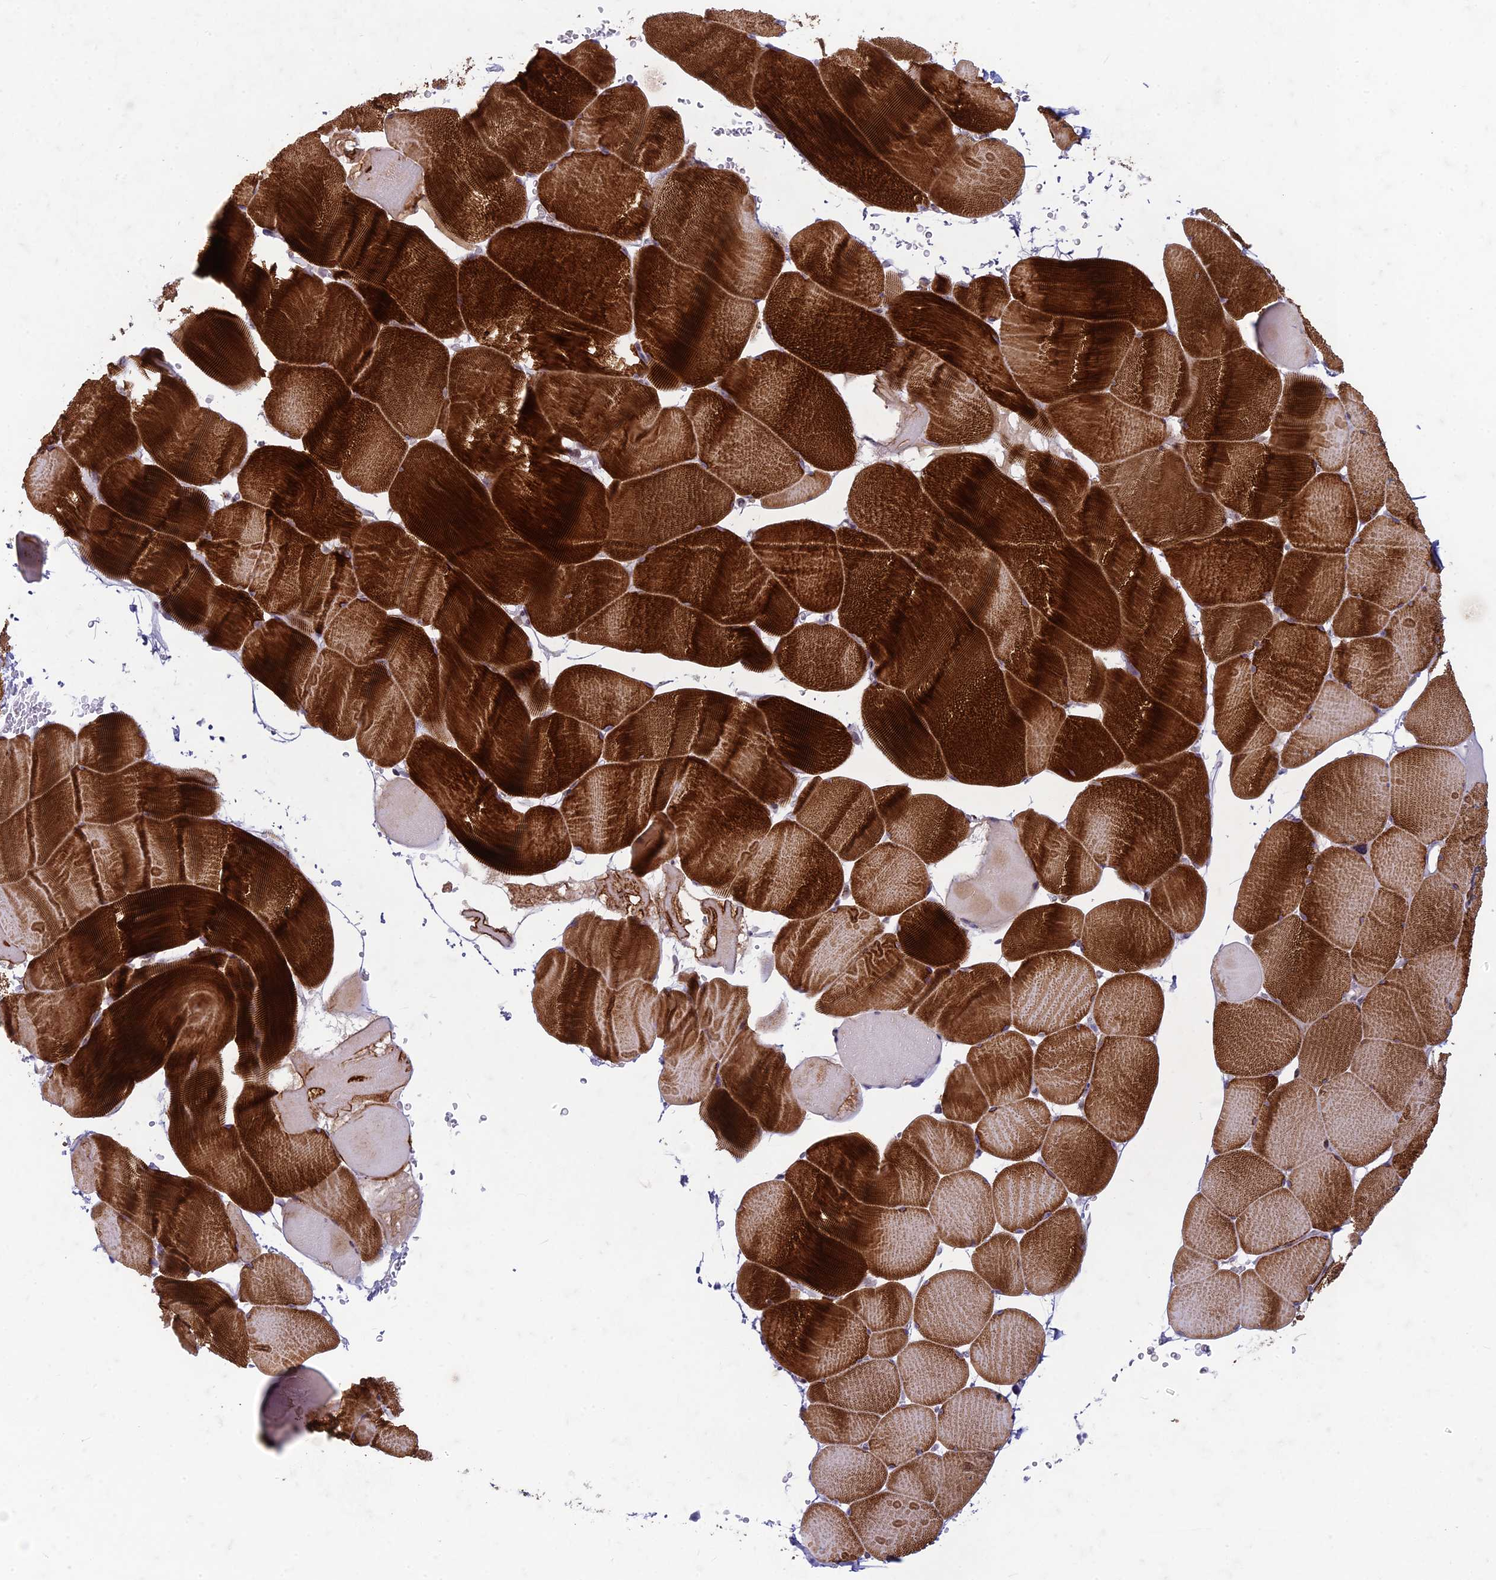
{"staining": {"intensity": "strong", "quantity": ">75%", "location": "cytoplasmic/membranous"}, "tissue": "skeletal muscle", "cell_type": "Myocytes", "image_type": "normal", "snomed": [{"axis": "morphology", "description": "Normal tissue, NOS"}, {"axis": "topography", "description": "Skeletal muscle"}], "caption": "Immunohistochemistry photomicrograph of benign human skeletal muscle stained for a protein (brown), which reveals high levels of strong cytoplasmic/membranous staining in about >75% of myocytes.", "gene": "FAM3C", "patient": {"sex": "male", "age": 62}}